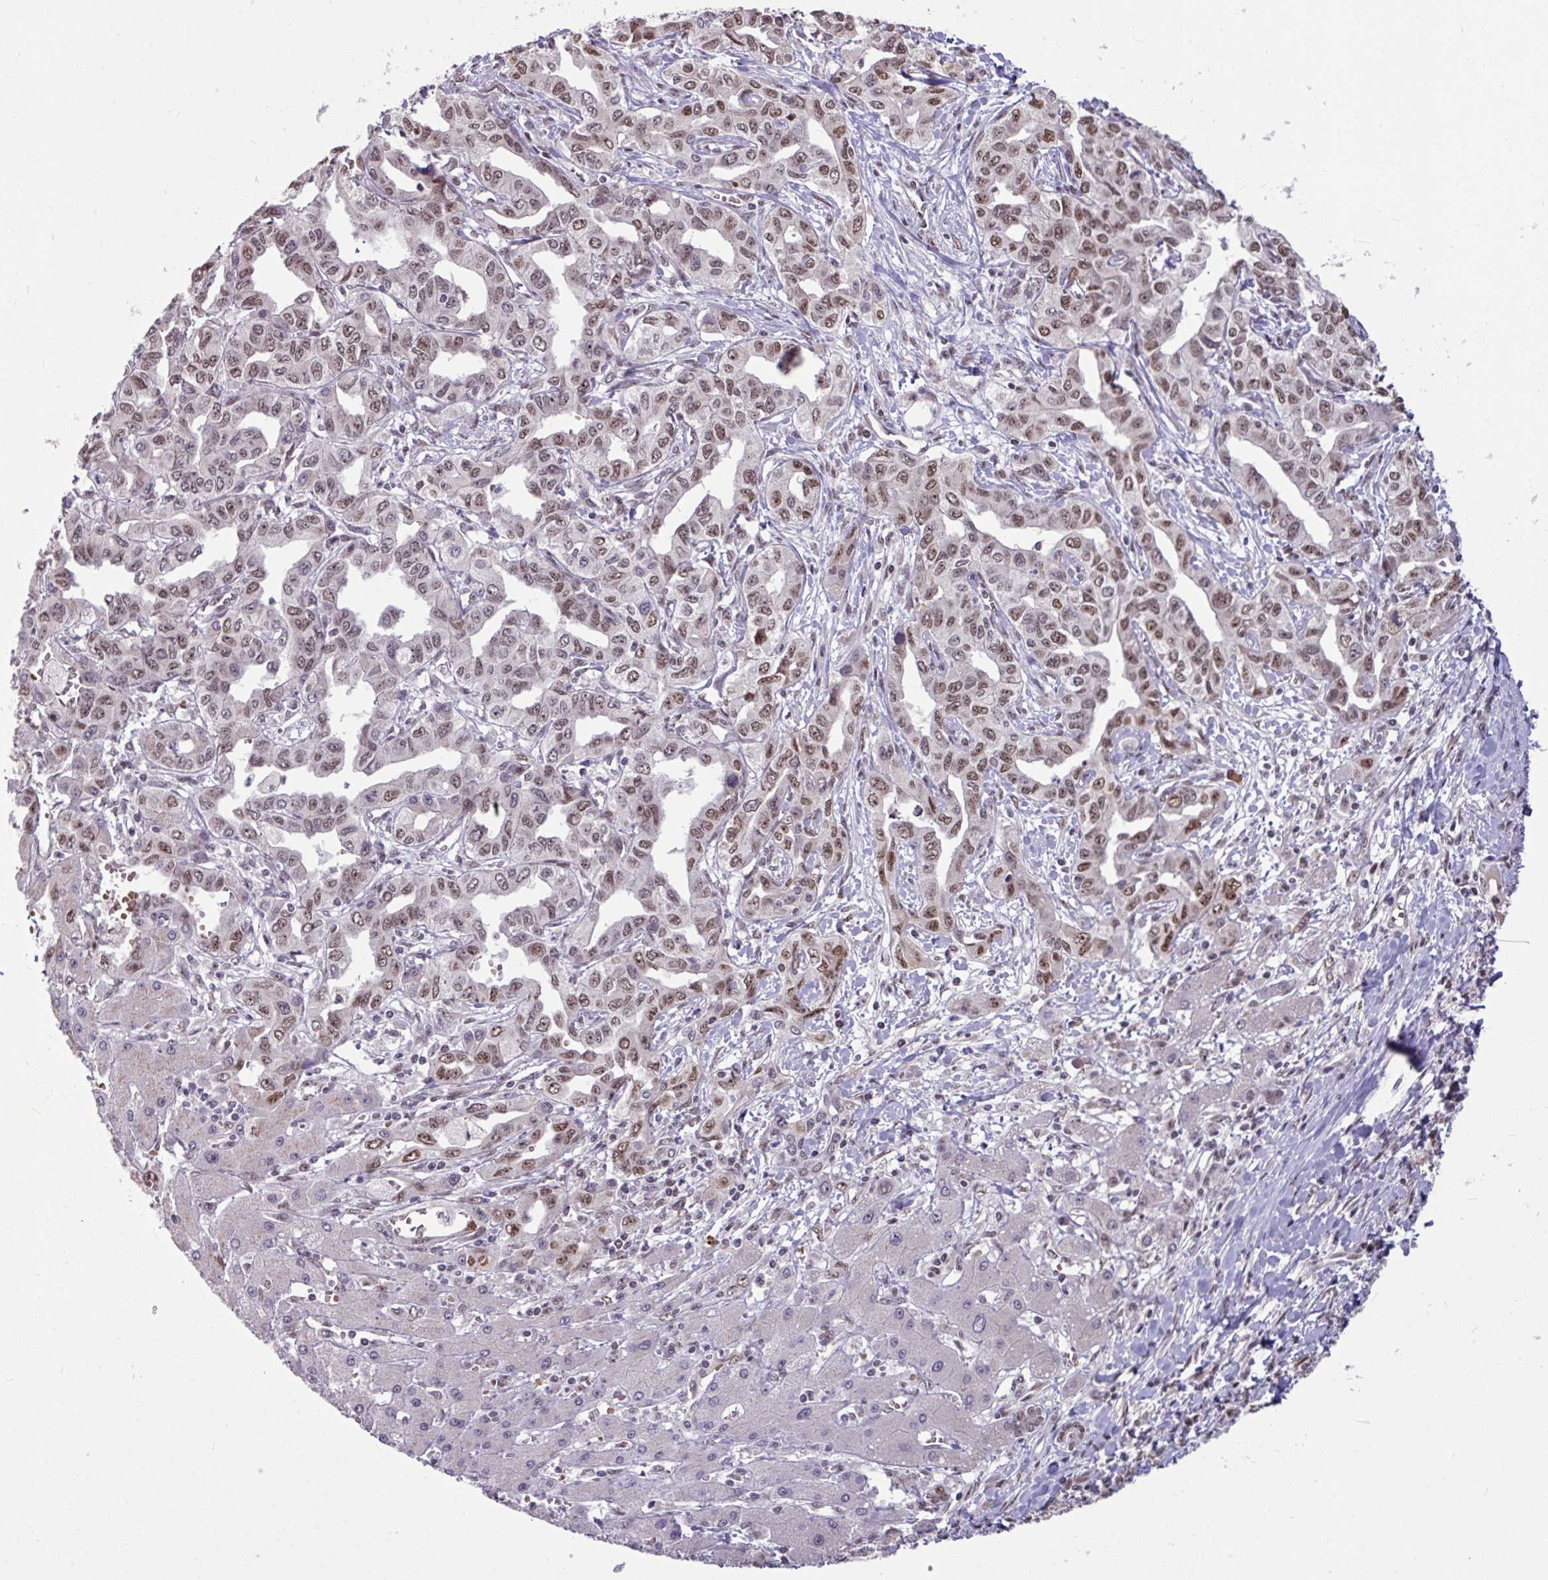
{"staining": {"intensity": "moderate", "quantity": ">75%", "location": "nuclear"}, "tissue": "liver cancer", "cell_type": "Tumor cells", "image_type": "cancer", "snomed": [{"axis": "morphology", "description": "Cholangiocarcinoma"}, {"axis": "topography", "description": "Liver"}], "caption": "Protein staining by immunohistochemistry demonstrates moderate nuclear positivity in approximately >75% of tumor cells in liver cancer (cholangiocarcinoma).", "gene": "TDG", "patient": {"sex": "male", "age": 59}}